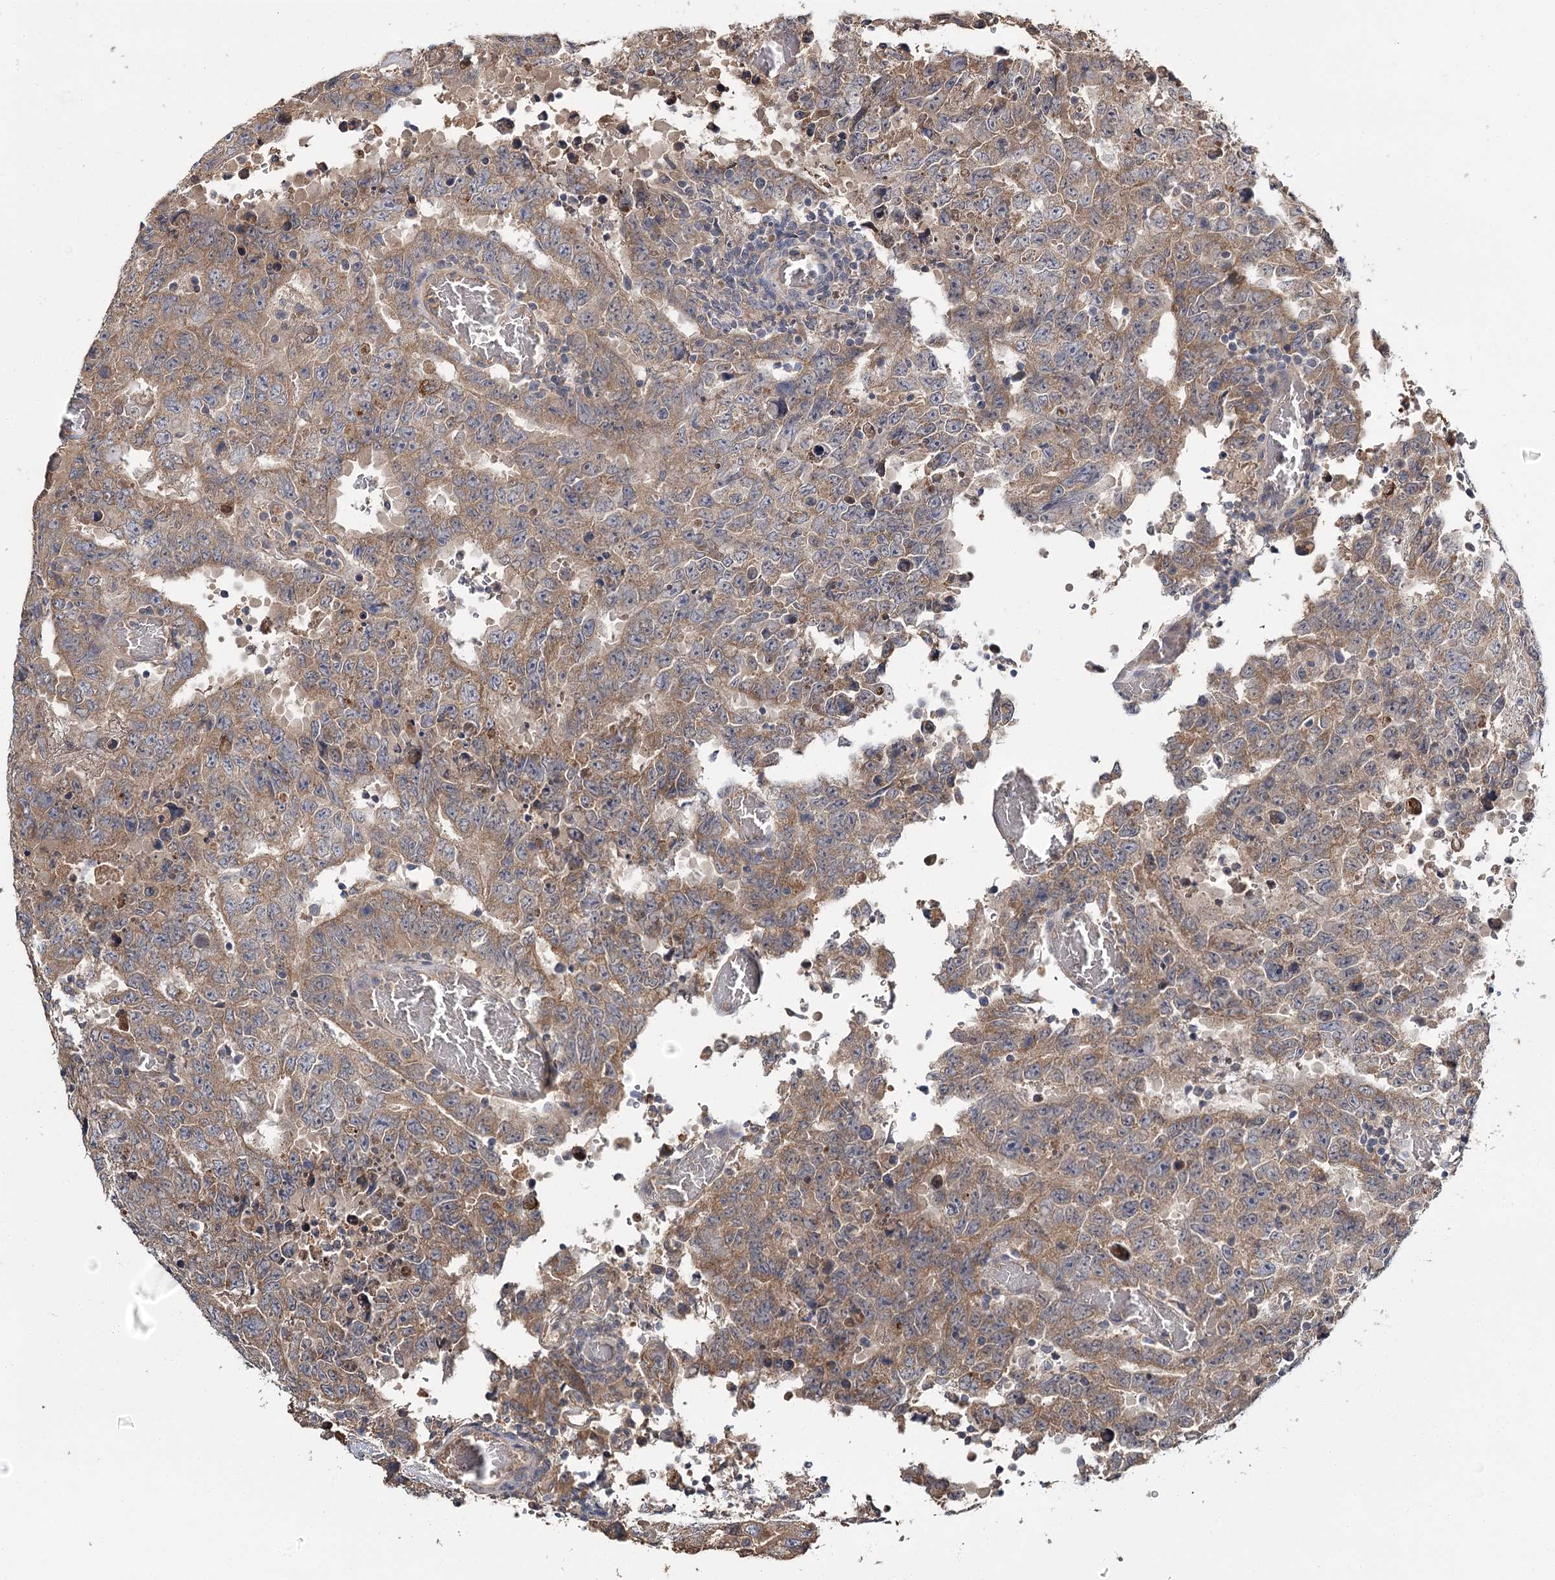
{"staining": {"intensity": "moderate", "quantity": "25%-75%", "location": "cytoplasmic/membranous"}, "tissue": "testis cancer", "cell_type": "Tumor cells", "image_type": "cancer", "snomed": [{"axis": "morphology", "description": "Carcinoma, Embryonal, NOS"}, {"axis": "topography", "description": "Testis"}], "caption": "Protein analysis of testis embryonal carcinoma tissue shows moderate cytoplasmic/membranous positivity in about 25%-75% of tumor cells. Nuclei are stained in blue.", "gene": "MFN1", "patient": {"sex": "male", "age": 26}}